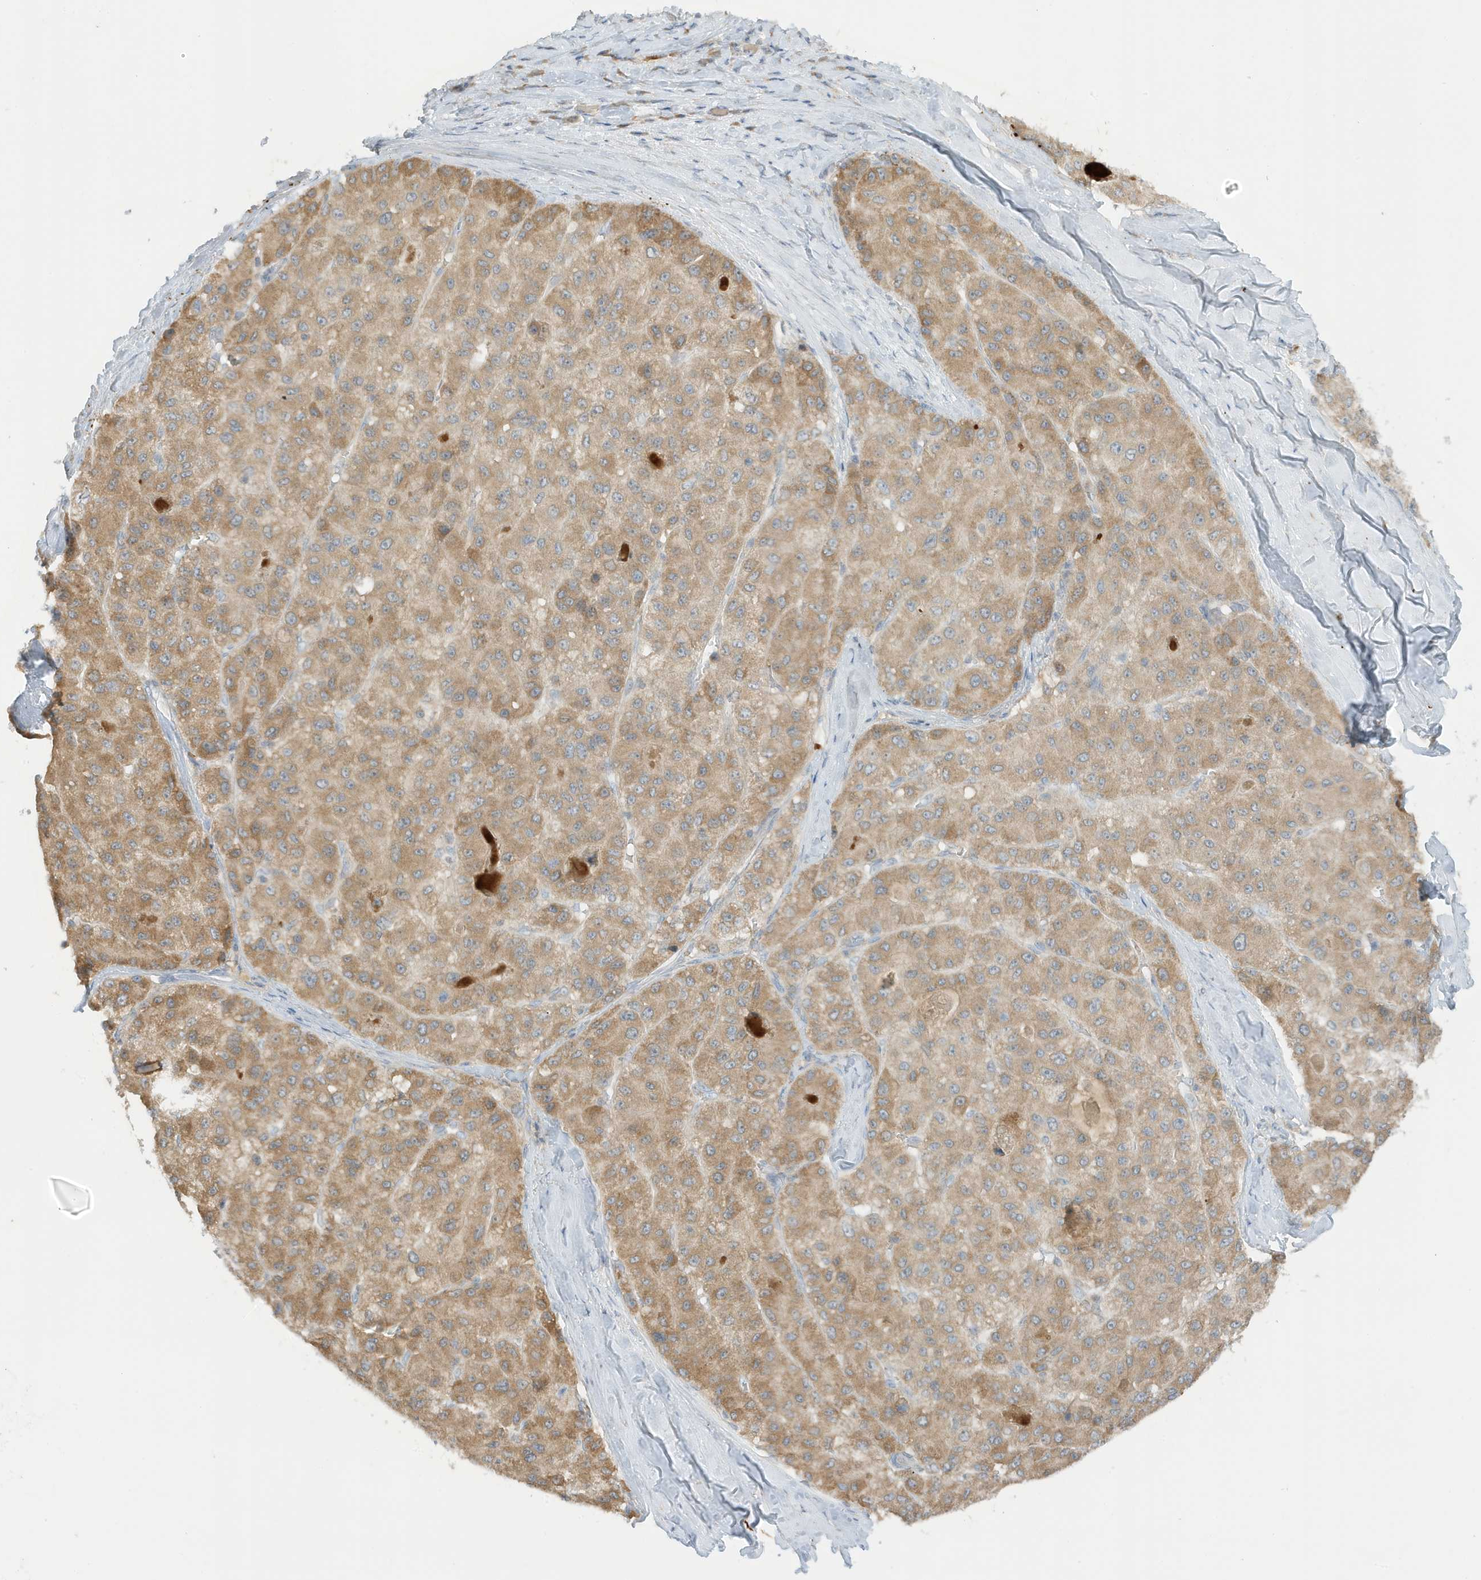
{"staining": {"intensity": "moderate", "quantity": ">75%", "location": "cytoplasmic/membranous"}, "tissue": "liver cancer", "cell_type": "Tumor cells", "image_type": "cancer", "snomed": [{"axis": "morphology", "description": "Carcinoma, Hepatocellular, NOS"}, {"axis": "topography", "description": "Liver"}], "caption": "Liver cancer (hepatocellular carcinoma) stained for a protein demonstrates moderate cytoplasmic/membranous positivity in tumor cells.", "gene": "NPPC", "patient": {"sex": "male", "age": 80}}